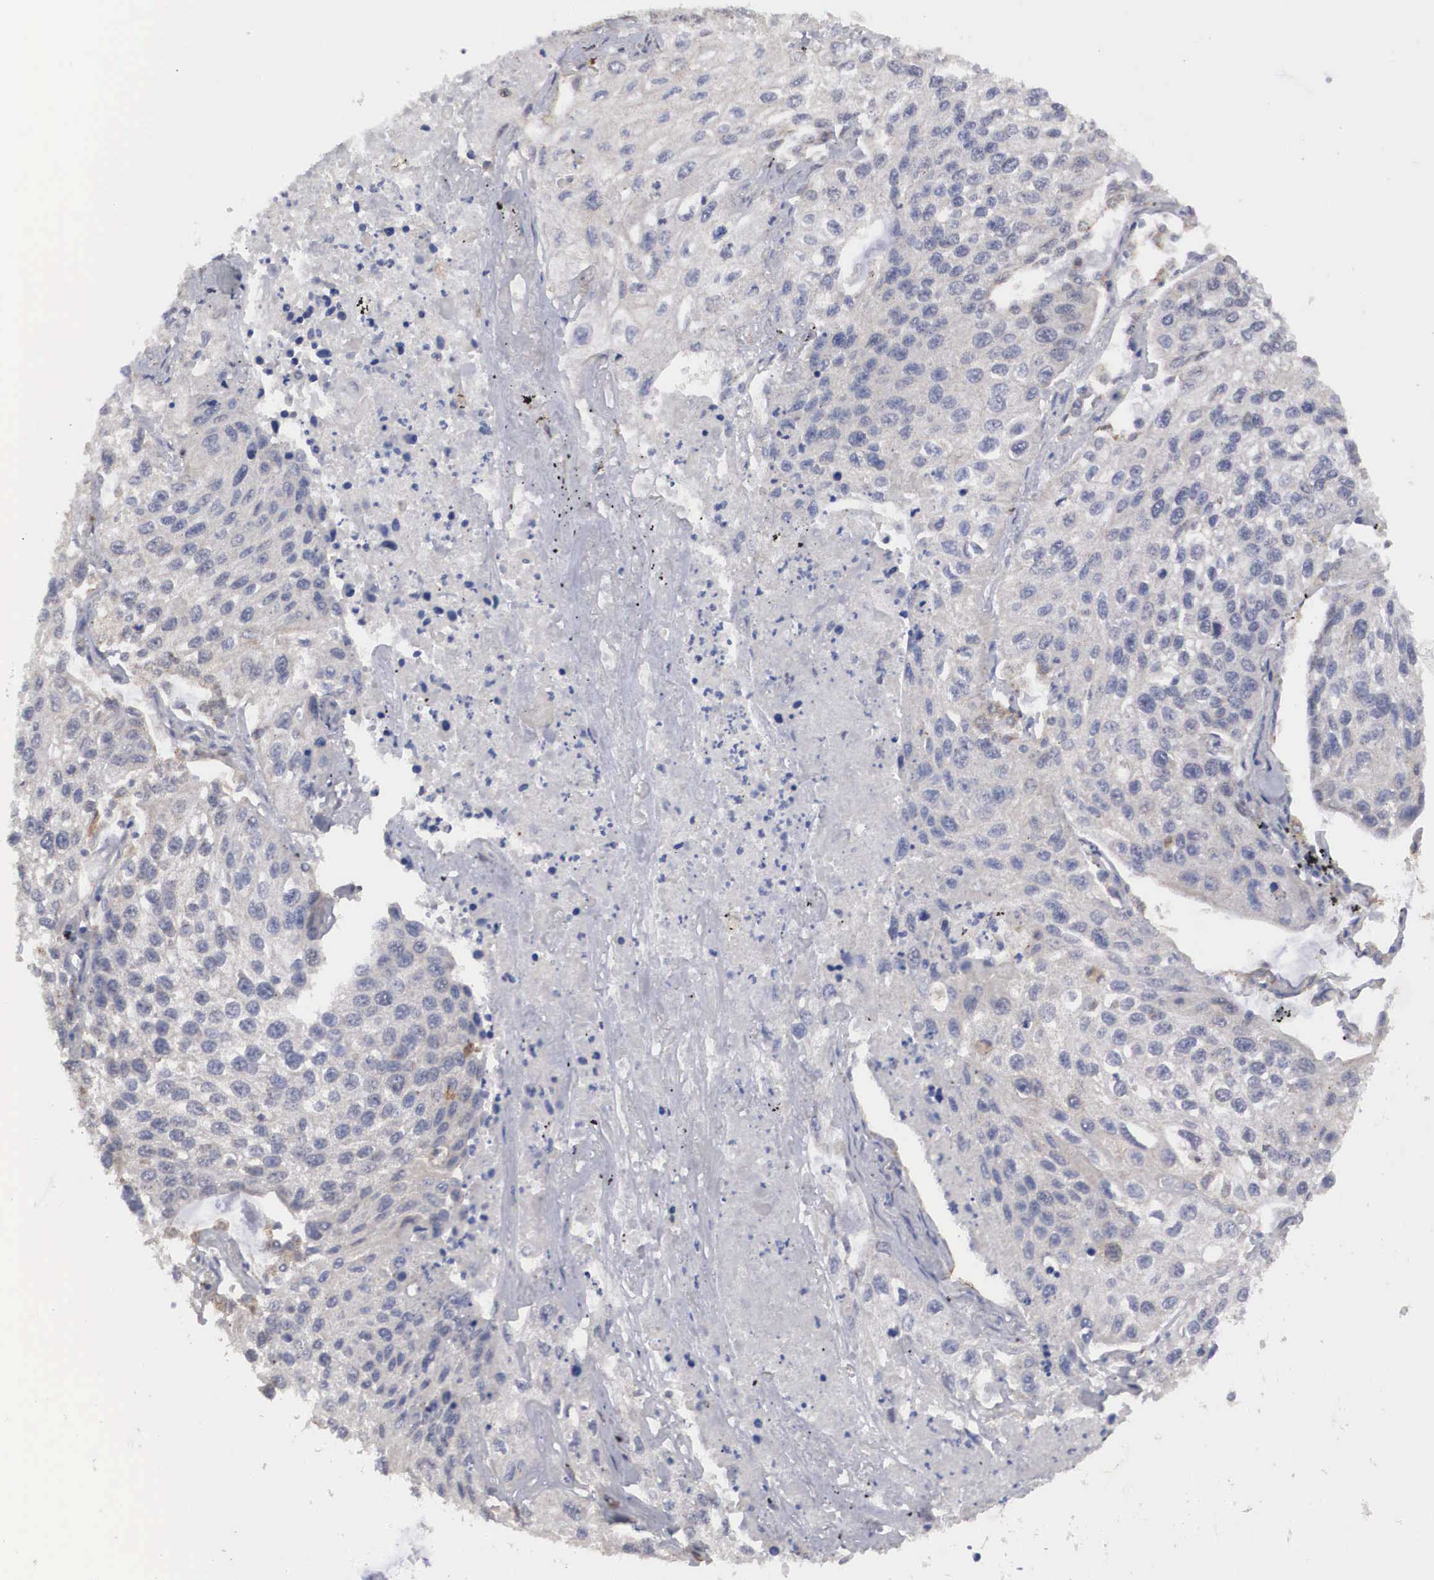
{"staining": {"intensity": "negative", "quantity": "none", "location": "none"}, "tissue": "lung cancer", "cell_type": "Tumor cells", "image_type": "cancer", "snomed": [{"axis": "morphology", "description": "Squamous cell carcinoma, NOS"}, {"axis": "topography", "description": "Lung"}], "caption": "Immunohistochemistry image of neoplastic tissue: human lung squamous cell carcinoma stained with DAB reveals no significant protein expression in tumor cells.", "gene": "HMOX1", "patient": {"sex": "male", "age": 75}}